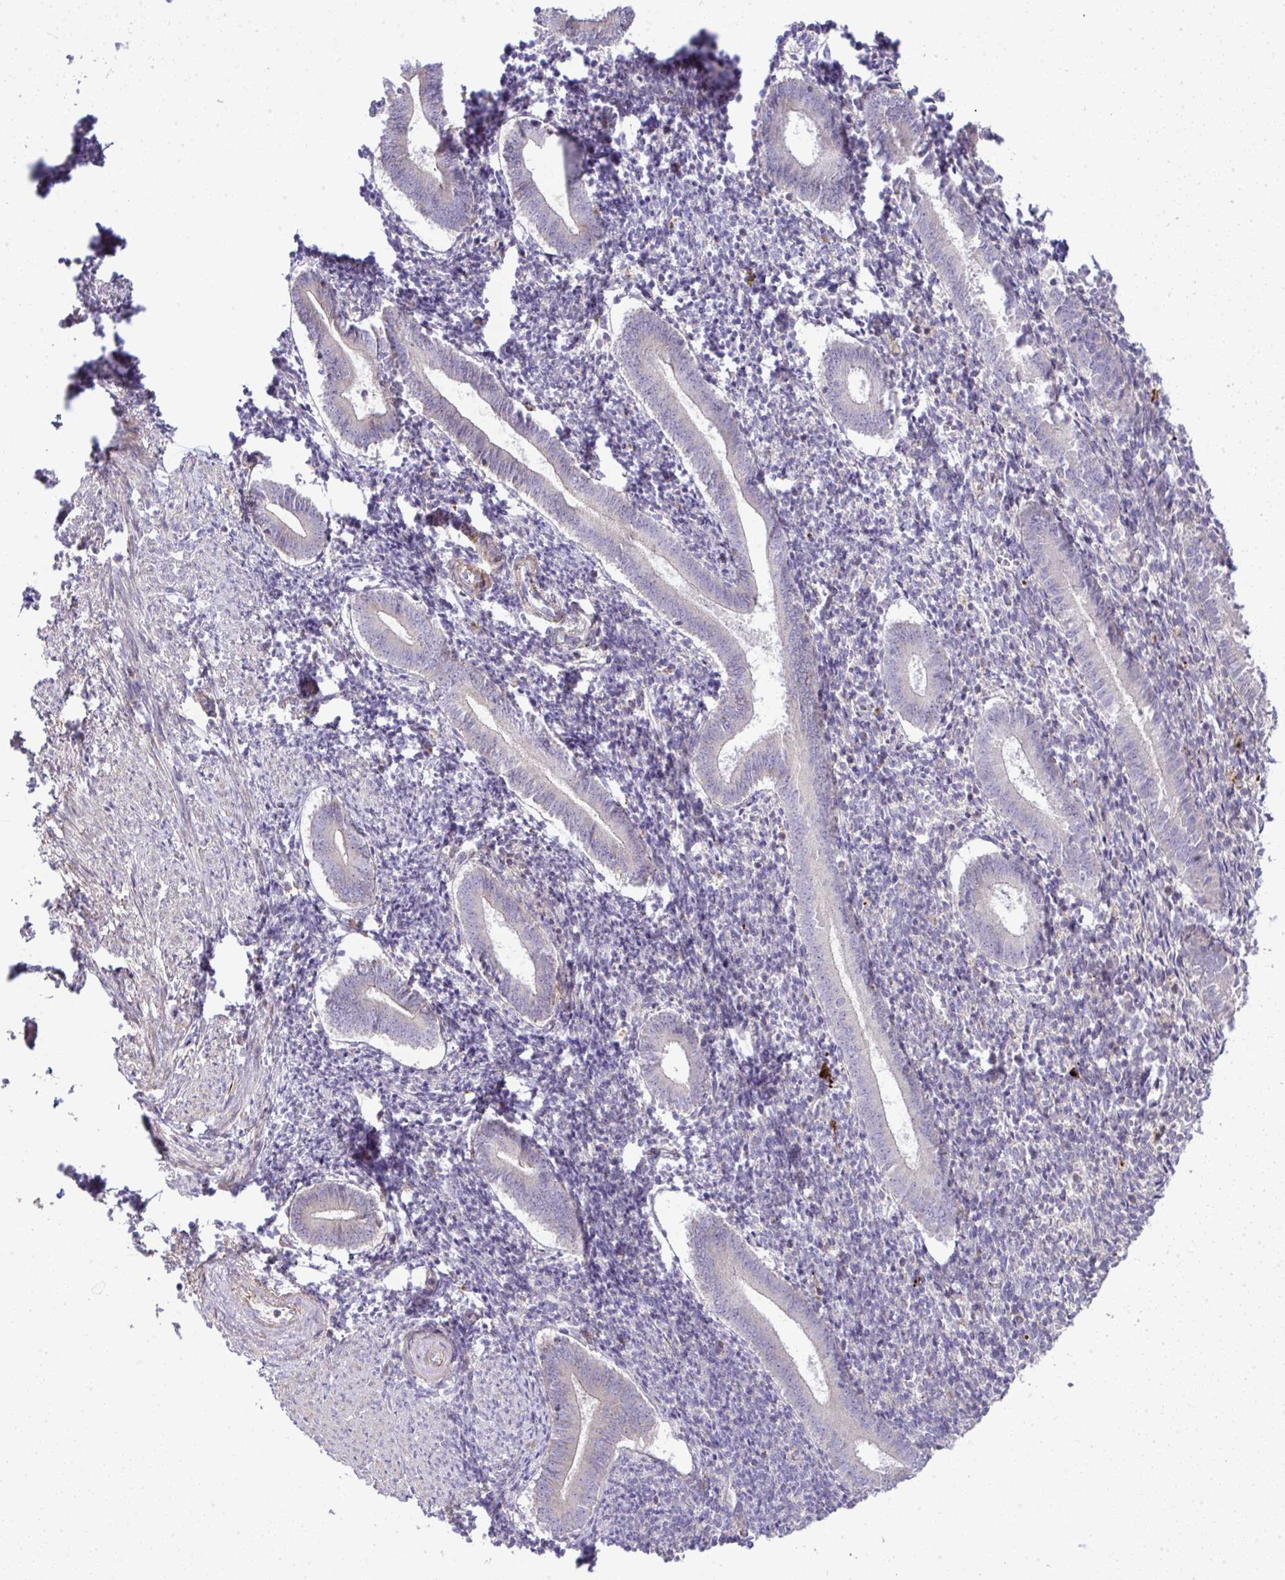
{"staining": {"intensity": "negative", "quantity": "none", "location": "none"}, "tissue": "endometrium", "cell_type": "Cells in endometrial stroma", "image_type": "normal", "snomed": [{"axis": "morphology", "description": "Normal tissue, NOS"}, {"axis": "topography", "description": "Endometrium"}], "caption": "IHC photomicrograph of benign endometrium stained for a protein (brown), which shows no positivity in cells in endometrial stroma.", "gene": "GRID2", "patient": {"sex": "female", "age": 25}}